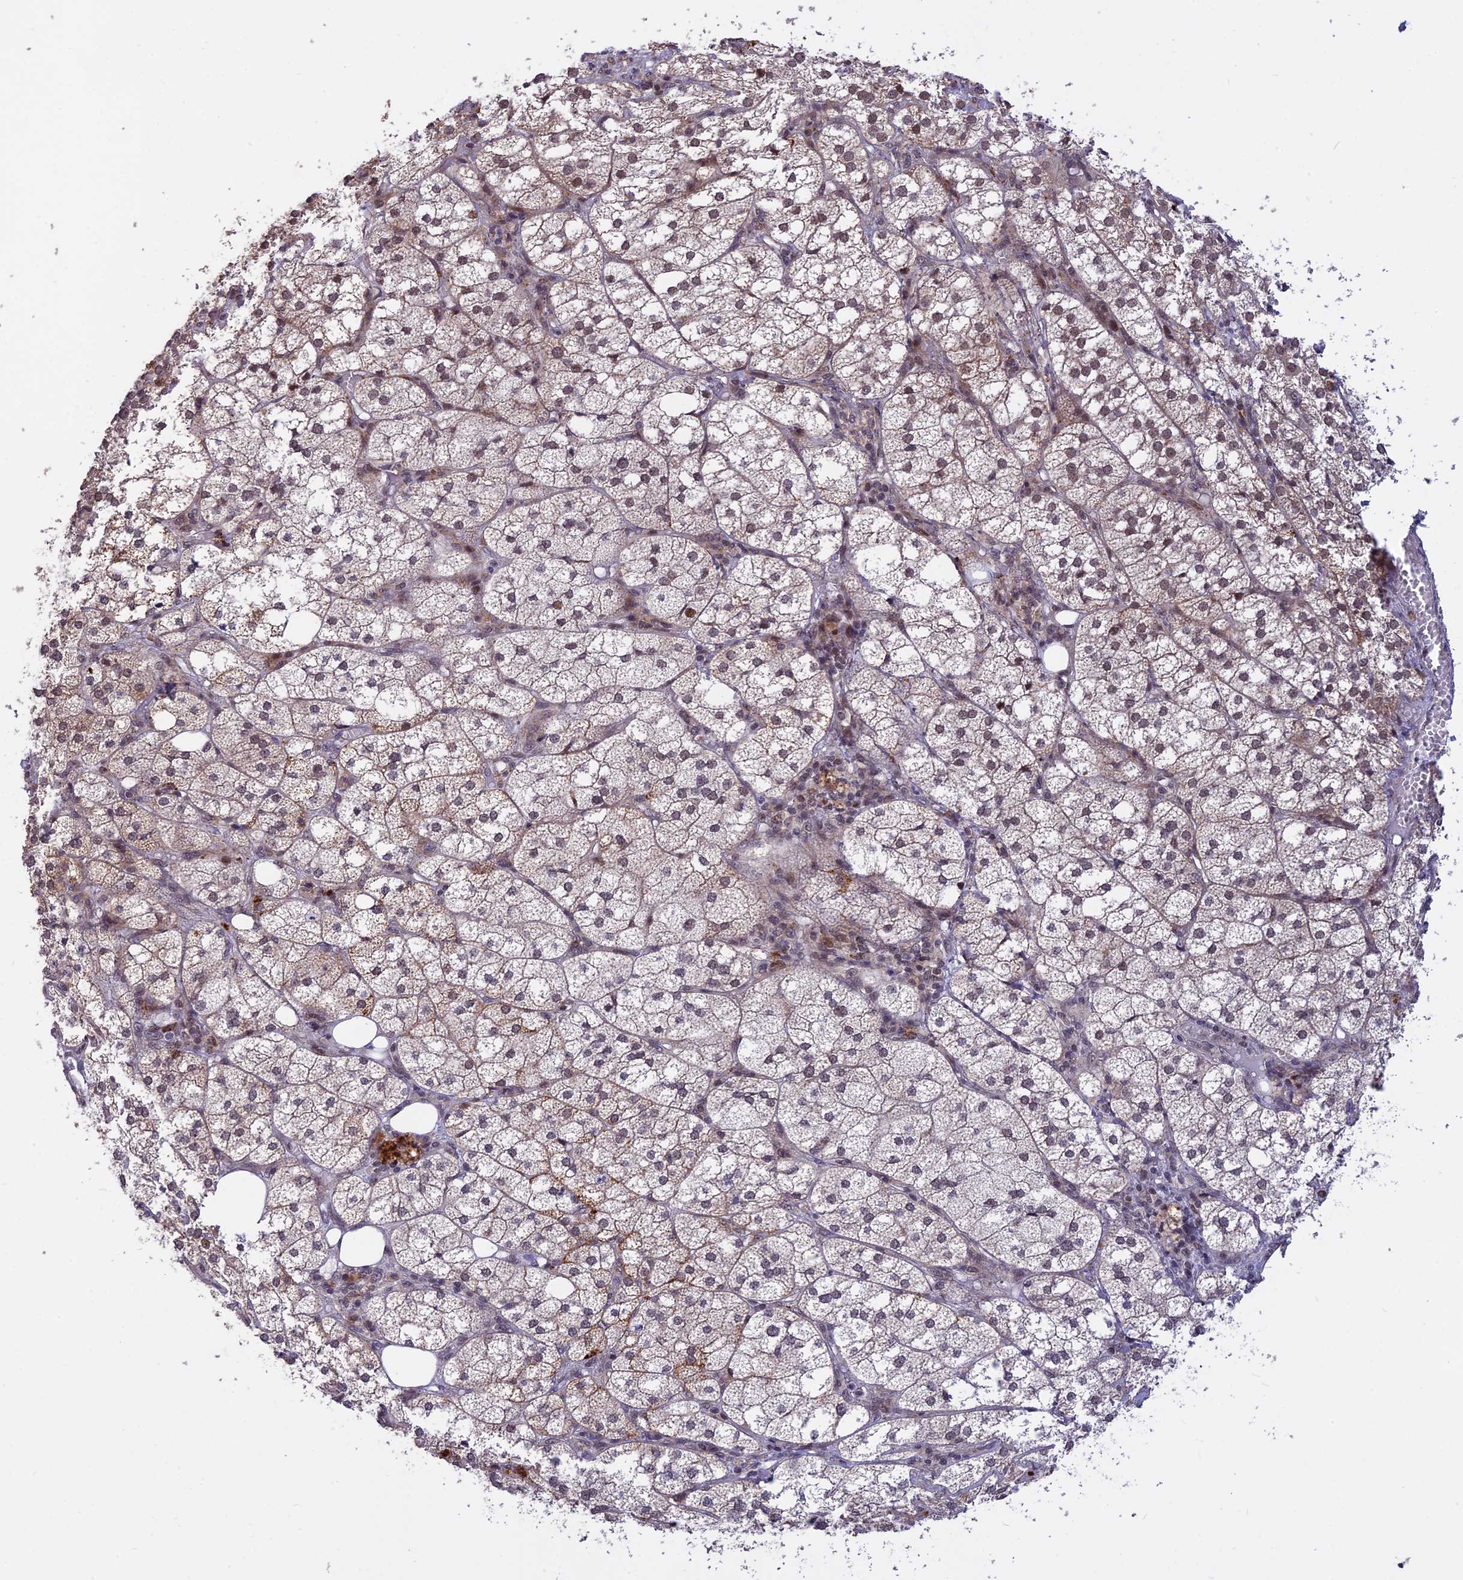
{"staining": {"intensity": "strong", "quantity": "25%-75%", "location": "cytoplasmic/membranous,nuclear"}, "tissue": "adrenal gland", "cell_type": "Glandular cells", "image_type": "normal", "snomed": [{"axis": "morphology", "description": "Normal tissue, NOS"}, {"axis": "topography", "description": "Adrenal gland"}], "caption": "This photomicrograph reveals benign adrenal gland stained with immunohistochemistry to label a protein in brown. The cytoplasmic/membranous,nuclear of glandular cells show strong positivity for the protein. Nuclei are counter-stained blue.", "gene": "POLR2C", "patient": {"sex": "female", "age": 61}}